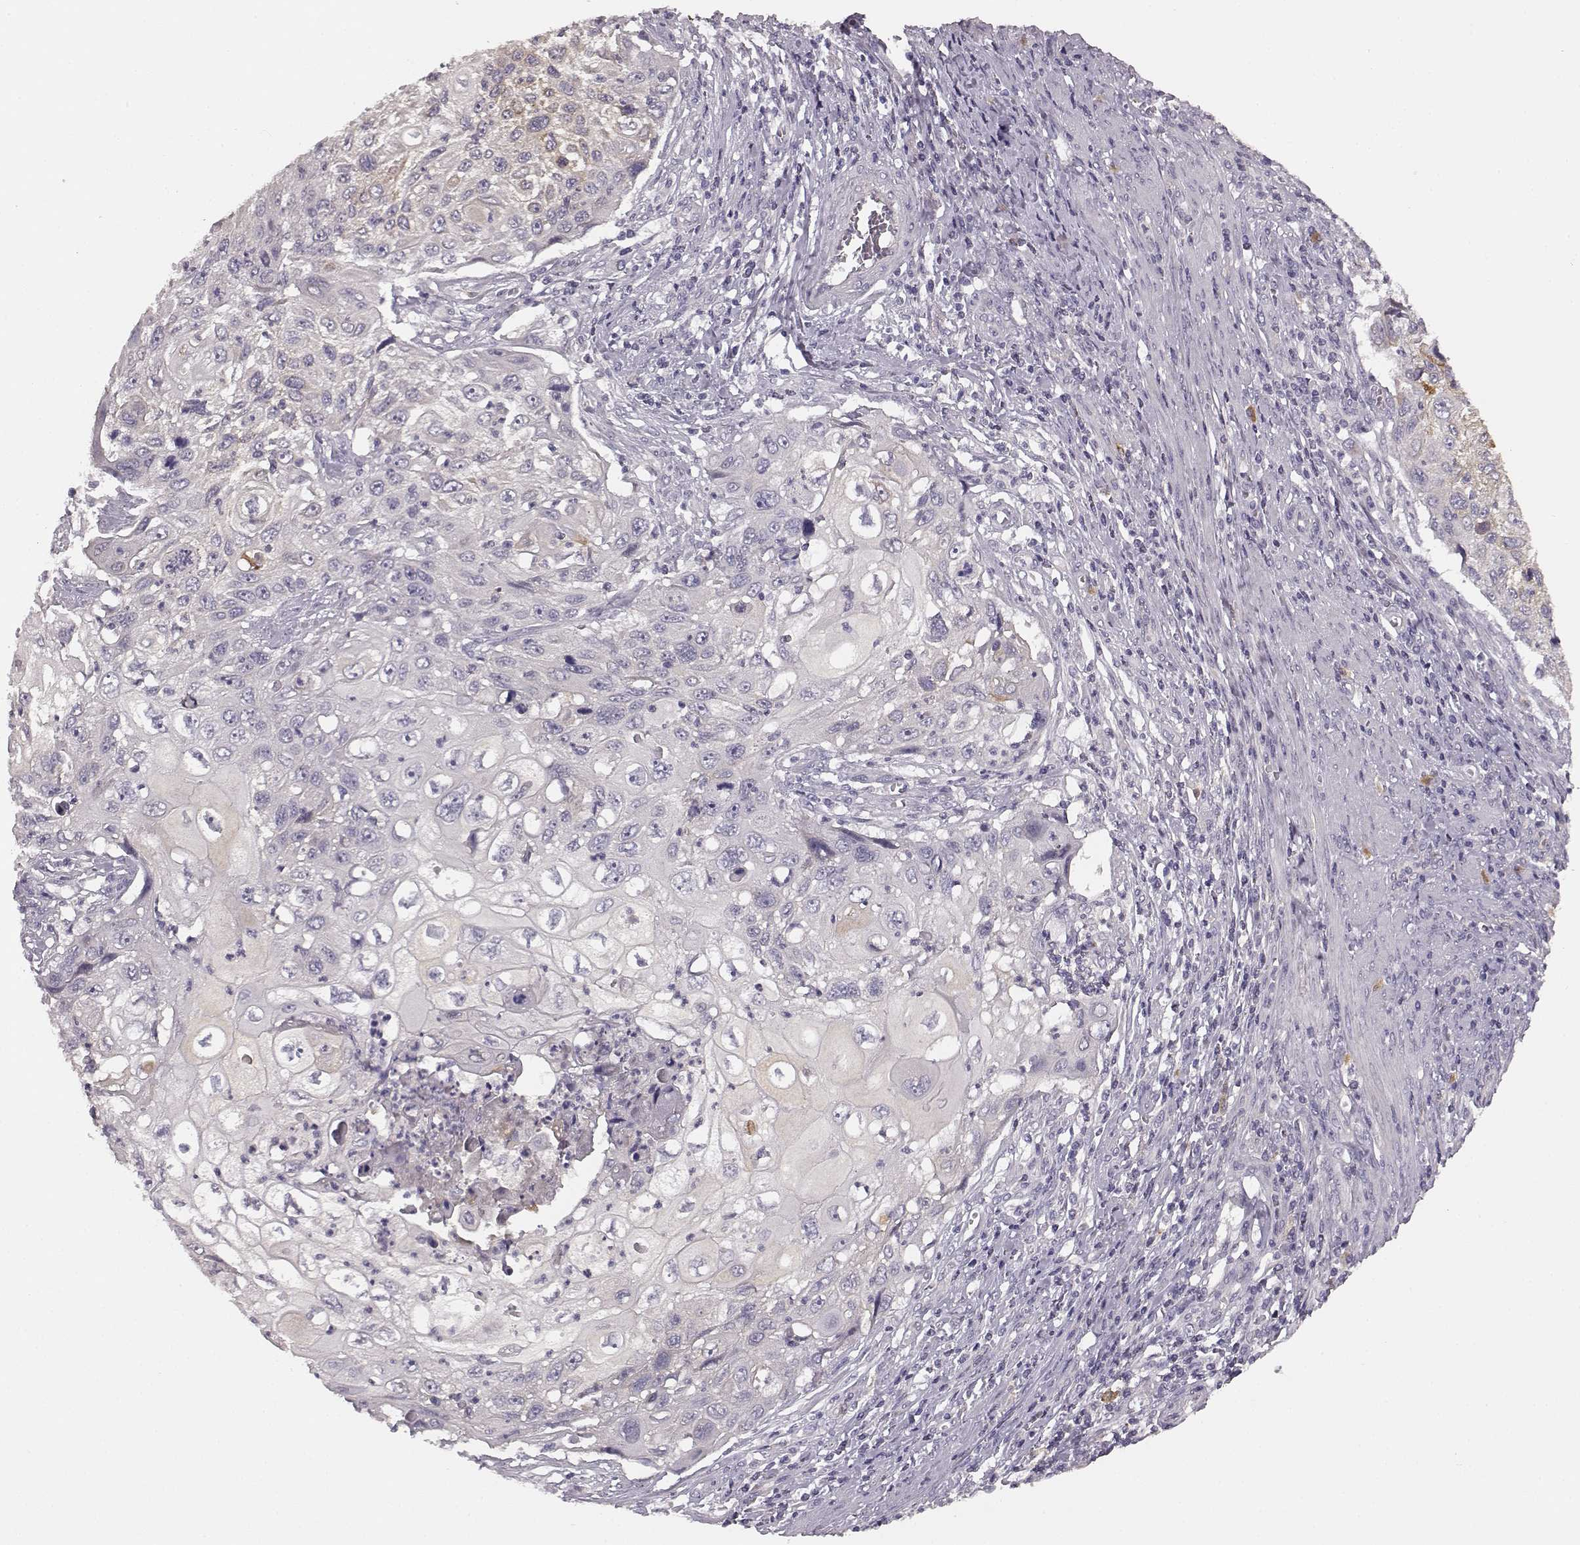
{"staining": {"intensity": "negative", "quantity": "none", "location": "none"}, "tissue": "cervical cancer", "cell_type": "Tumor cells", "image_type": "cancer", "snomed": [{"axis": "morphology", "description": "Squamous cell carcinoma, NOS"}, {"axis": "topography", "description": "Cervix"}], "caption": "Immunohistochemistry (IHC) image of cervical cancer stained for a protein (brown), which shows no expression in tumor cells.", "gene": "GHR", "patient": {"sex": "female", "age": 70}}